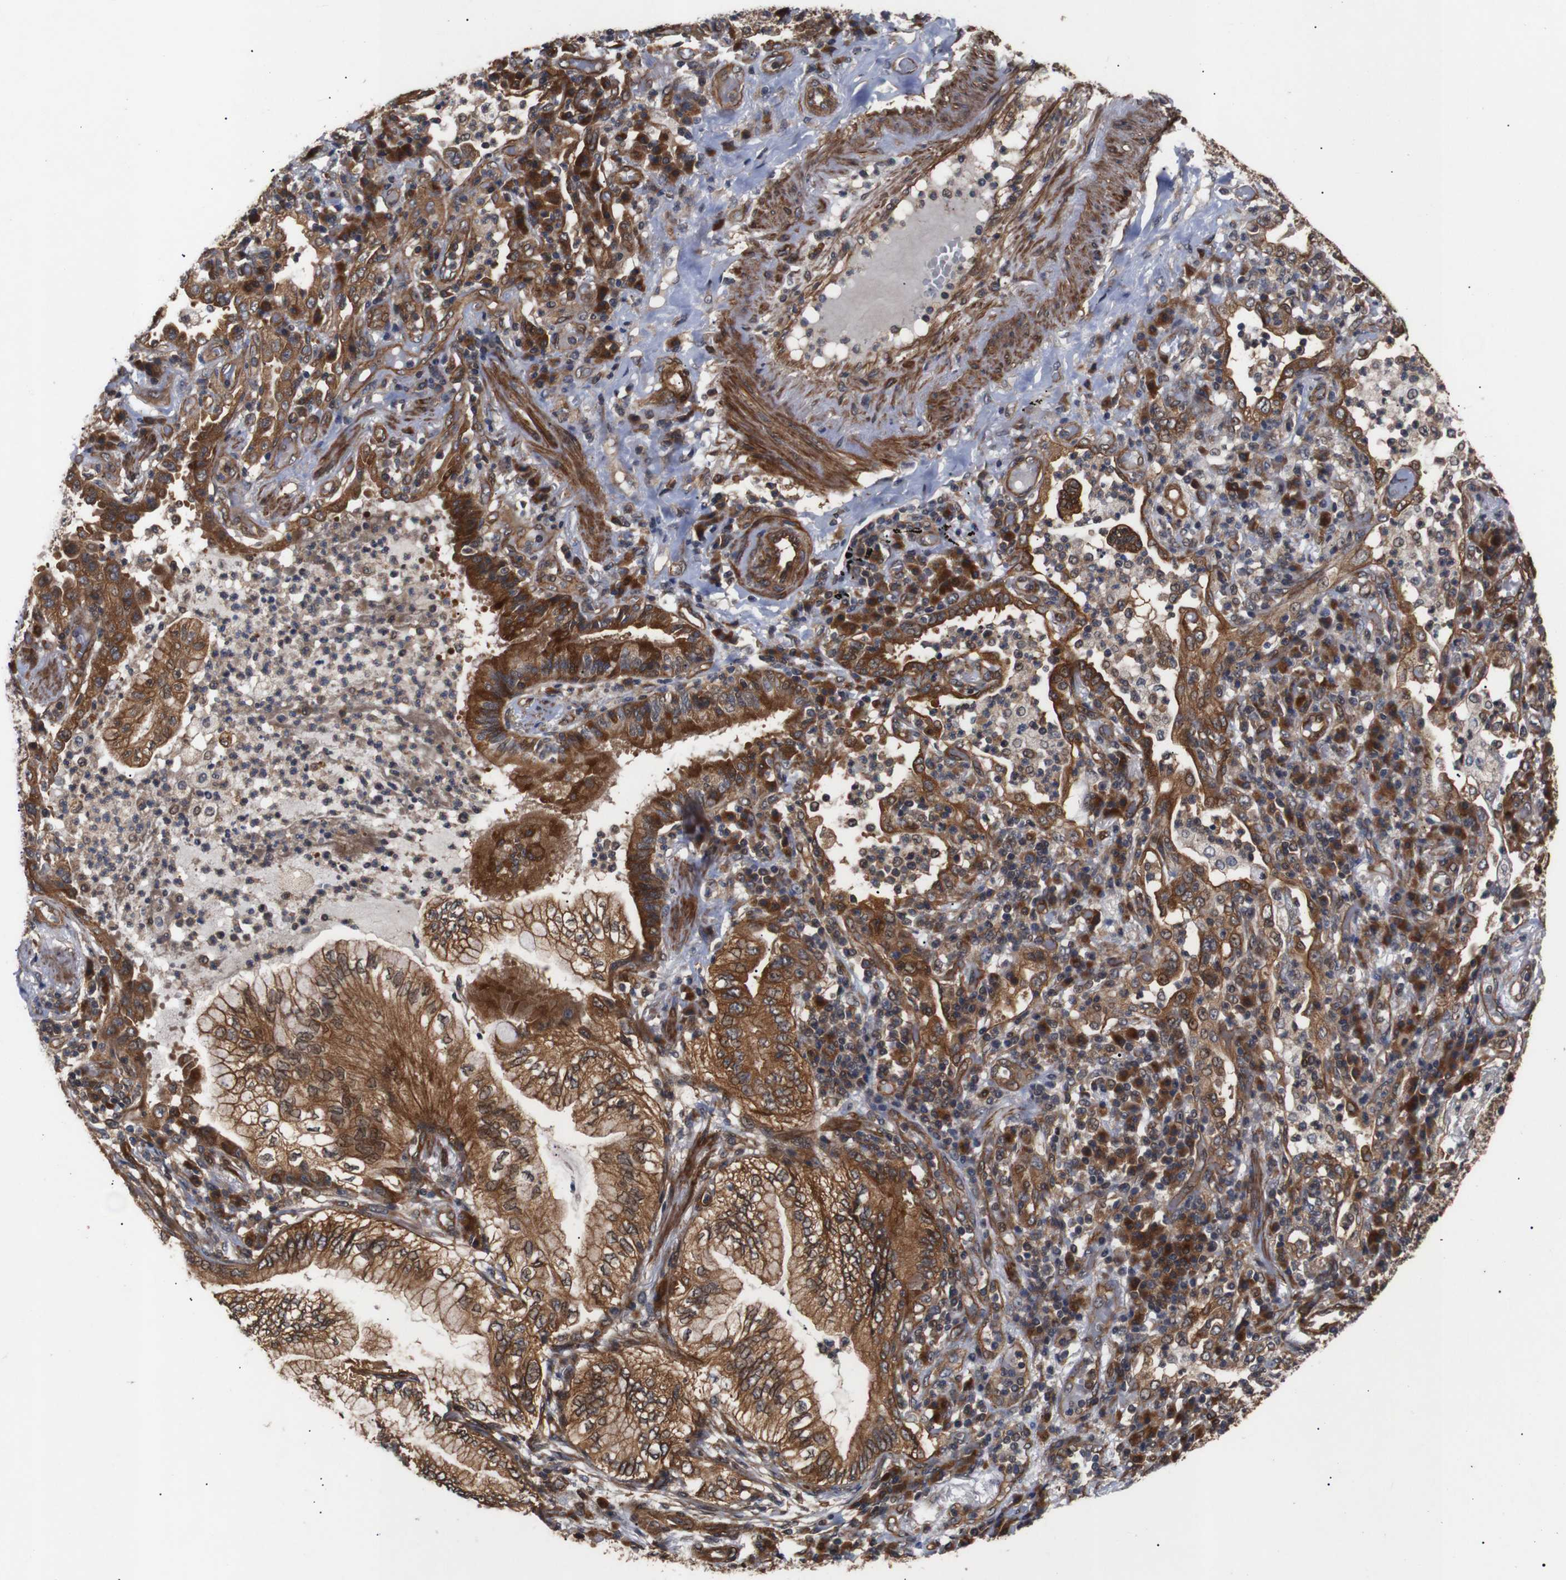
{"staining": {"intensity": "strong", "quantity": ">75%", "location": "cytoplasmic/membranous"}, "tissue": "lung cancer", "cell_type": "Tumor cells", "image_type": "cancer", "snomed": [{"axis": "morphology", "description": "Normal tissue, NOS"}, {"axis": "morphology", "description": "Adenocarcinoma, NOS"}, {"axis": "topography", "description": "Bronchus"}, {"axis": "topography", "description": "Lung"}], "caption": "Protein staining demonstrates strong cytoplasmic/membranous positivity in approximately >75% of tumor cells in lung cancer (adenocarcinoma).", "gene": "PAWR", "patient": {"sex": "female", "age": 70}}